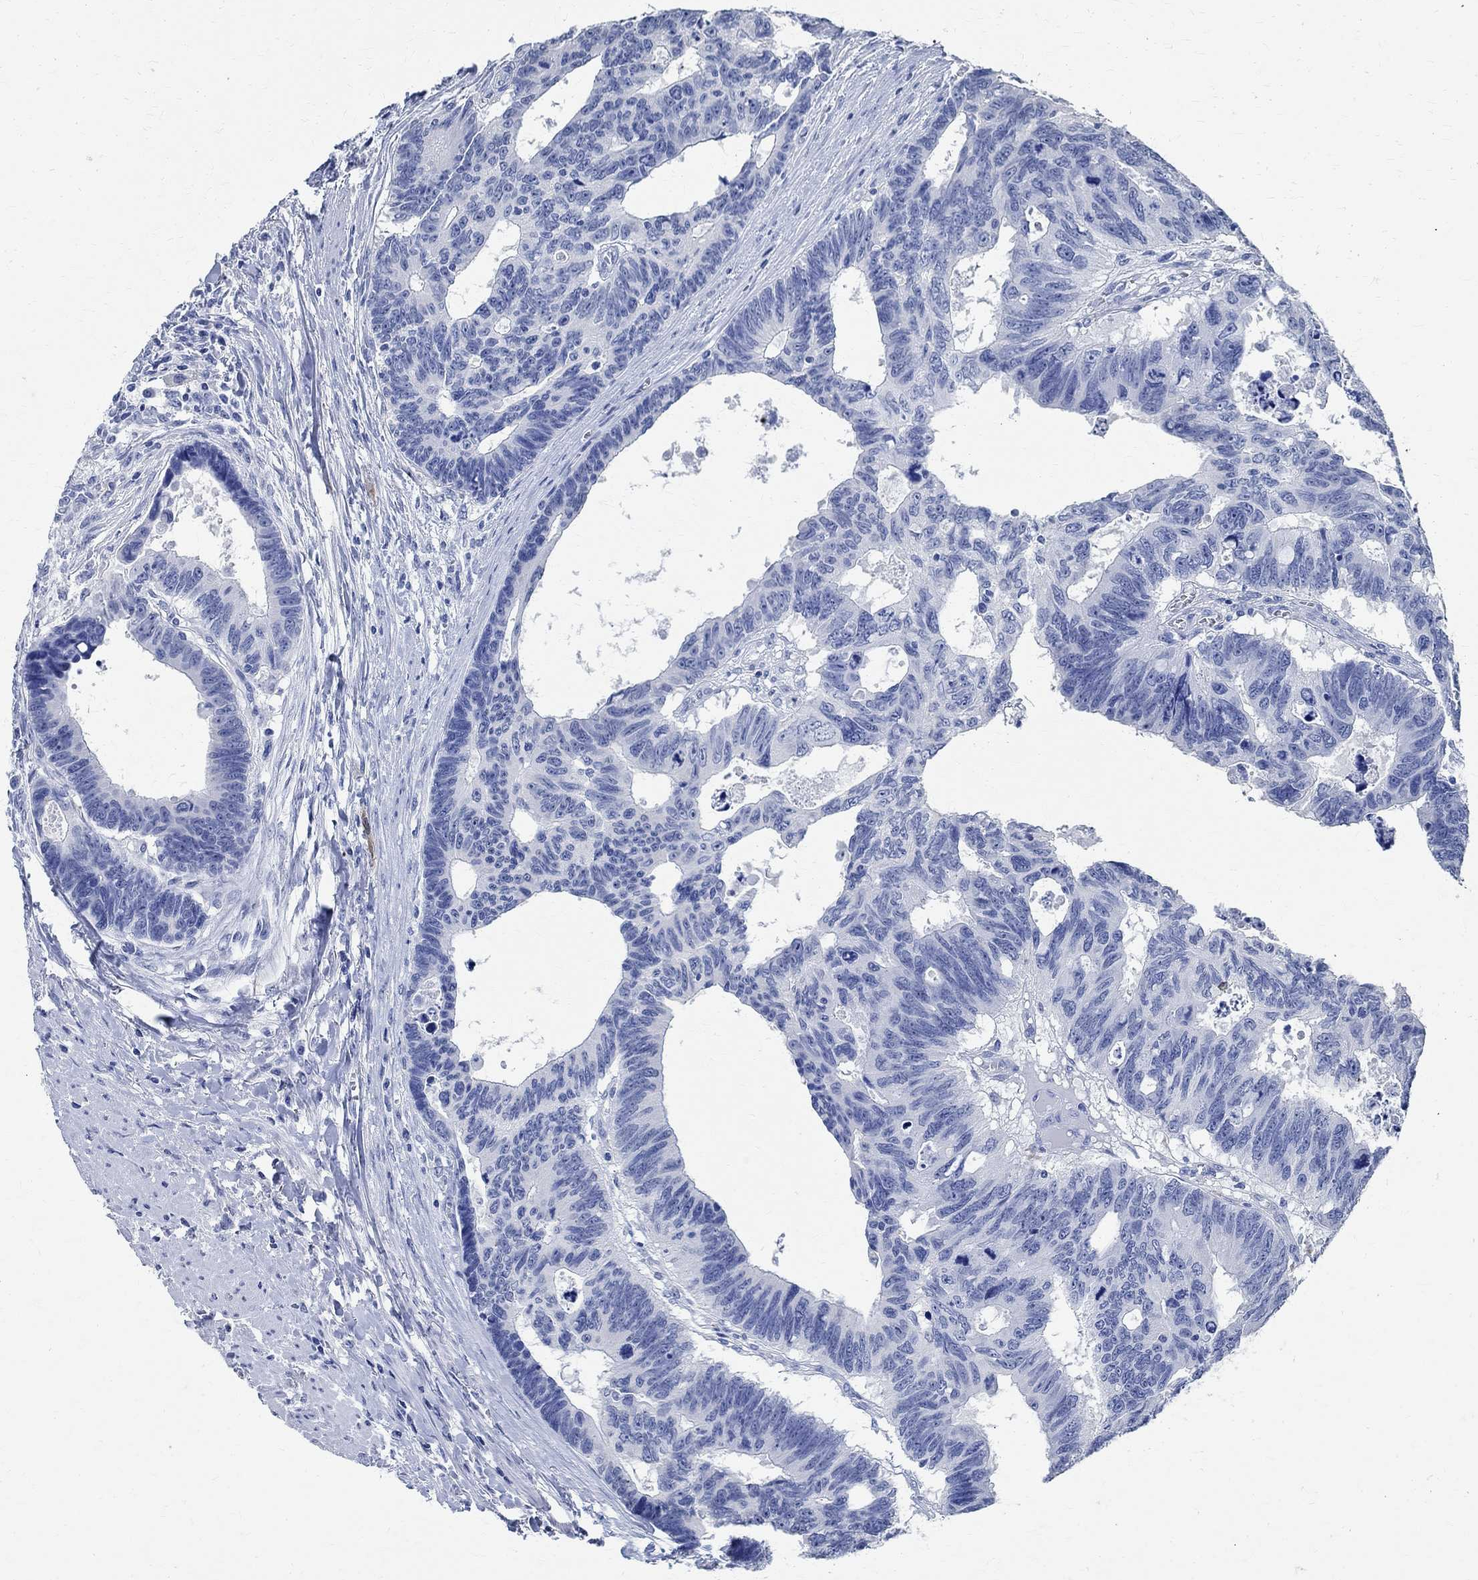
{"staining": {"intensity": "negative", "quantity": "none", "location": "none"}, "tissue": "colorectal cancer", "cell_type": "Tumor cells", "image_type": "cancer", "snomed": [{"axis": "morphology", "description": "Adenocarcinoma, NOS"}, {"axis": "topography", "description": "Colon"}], "caption": "Human colorectal adenocarcinoma stained for a protein using immunohistochemistry demonstrates no expression in tumor cells.", "gene": "TMEM221", "patient": {"sex": "female", "age": 77}}